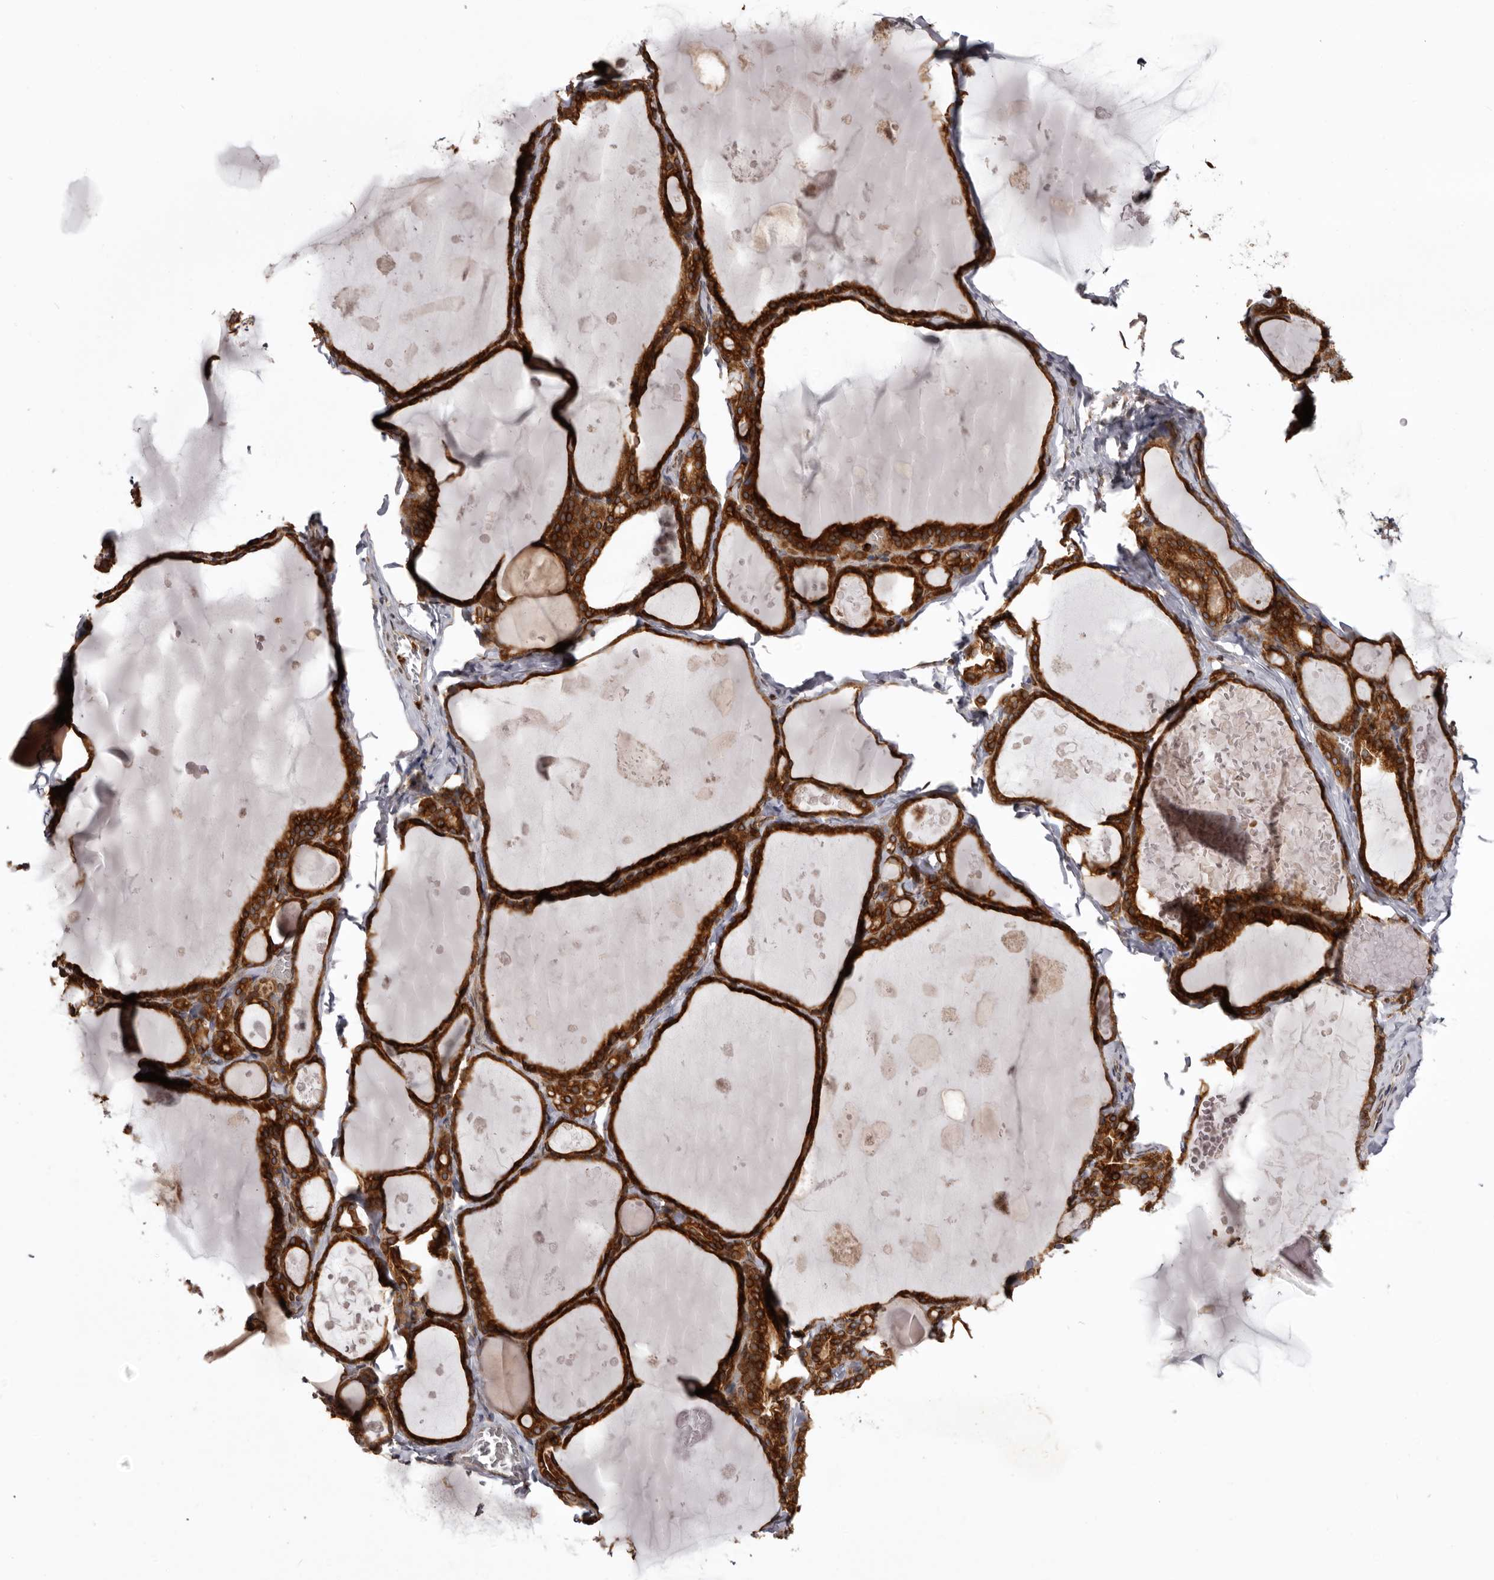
{"staining": {"intensity": "strong", "quantity": ">75%", "location": "cytoplasmic/membranous"}, "tissue": "thyroid gland", "cell_type": "Glandular cells", "image_type": "normal", "snomed": [{"axis": "morphology", "description": "Normal tissue, NOS"}, {"axis": "topography", "description": "Thyroid gland"}], "caption": "This histopathology image reveals immunohistochemistry (IHC) staining of normal thyroid gland, with high strong cytoplasmic/membranous positivity in about >75% of glandular cells.", "gene": "C4orf3", "patient": {"sex": "male", "age": 56}}